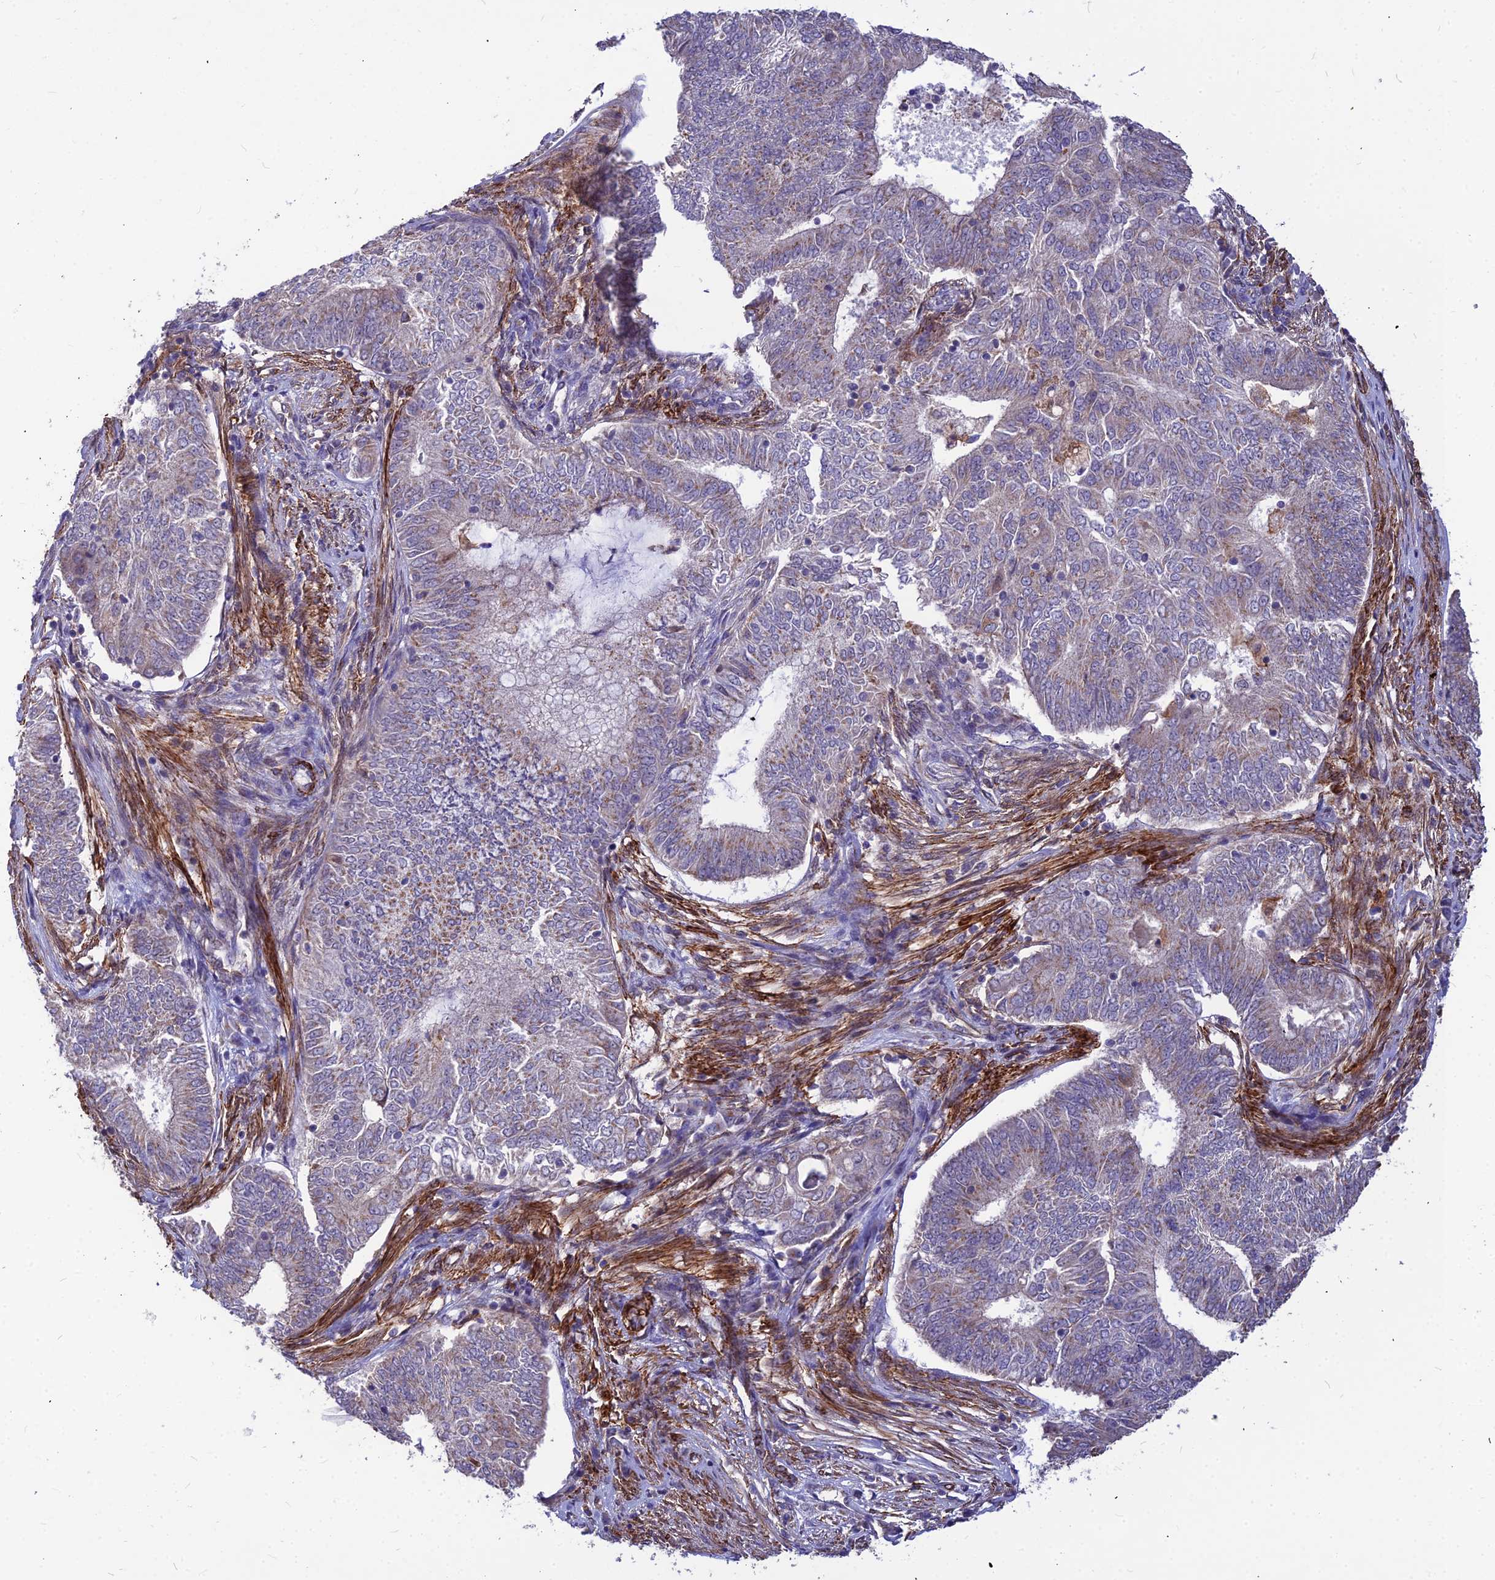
{"staining": {"intensity": "weak", "quantity": "25%-75%", "location": "cytoplasmic/membranous"}, "tissue": "endometrial cancer", "cell_type": "Tumor cells", "image_type": "cancer", "snomed": [{"axis": "morphology", "description": "Adenocarcinoma, NOS"}, {"axis": "topography", "description": "Endometrium"}], "caption": "Endometrial adenocarcinoma was stained to show a protein in brown. There is low levels of weak cytoplasmic/membranous positivity in about 25%-75% of tumor cells.", "gene": "LEKR1", "patient": {"sex": "female", "age": 62}}